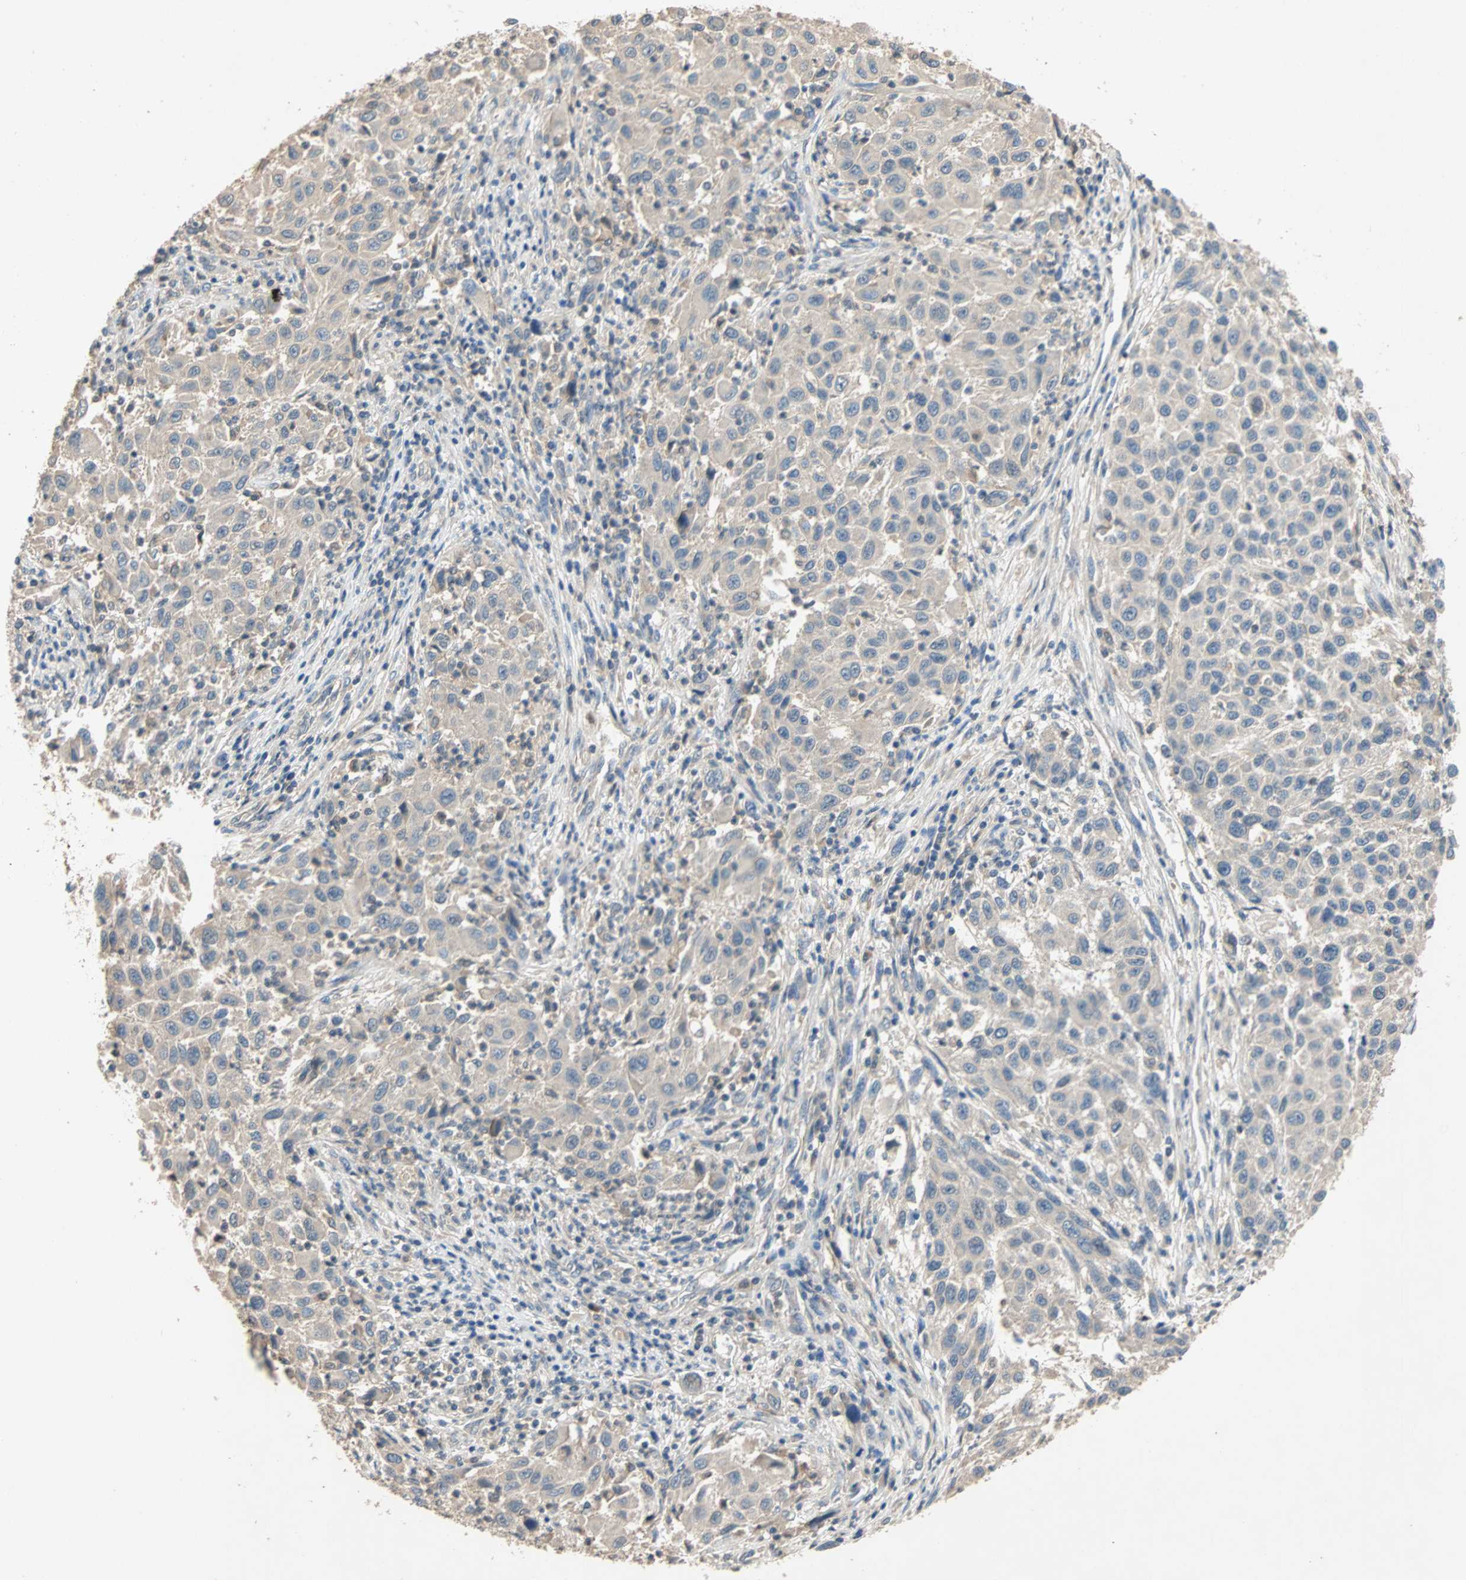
{"staining": {"intensity": "weak", "quantity": ">75%", "location": "cytoplasmic/membranous"}, "tissue": "melanoma", "cell_type": "Tumor cells", "image_type": "cancer", "snomed": [{"axis": "morphology", "description": "Malignant melanoma, Metastatic site"}, {"axis": "topography", "description": "Lymph node"}], "caption": "Human melanoma stained for a protein (brown) demonstrates weak cytoplasmic/membranous positive expression in about >75% of tumor cells.", "gene": "ADAP1", "patient": {"sex": "male", "age": 61}}